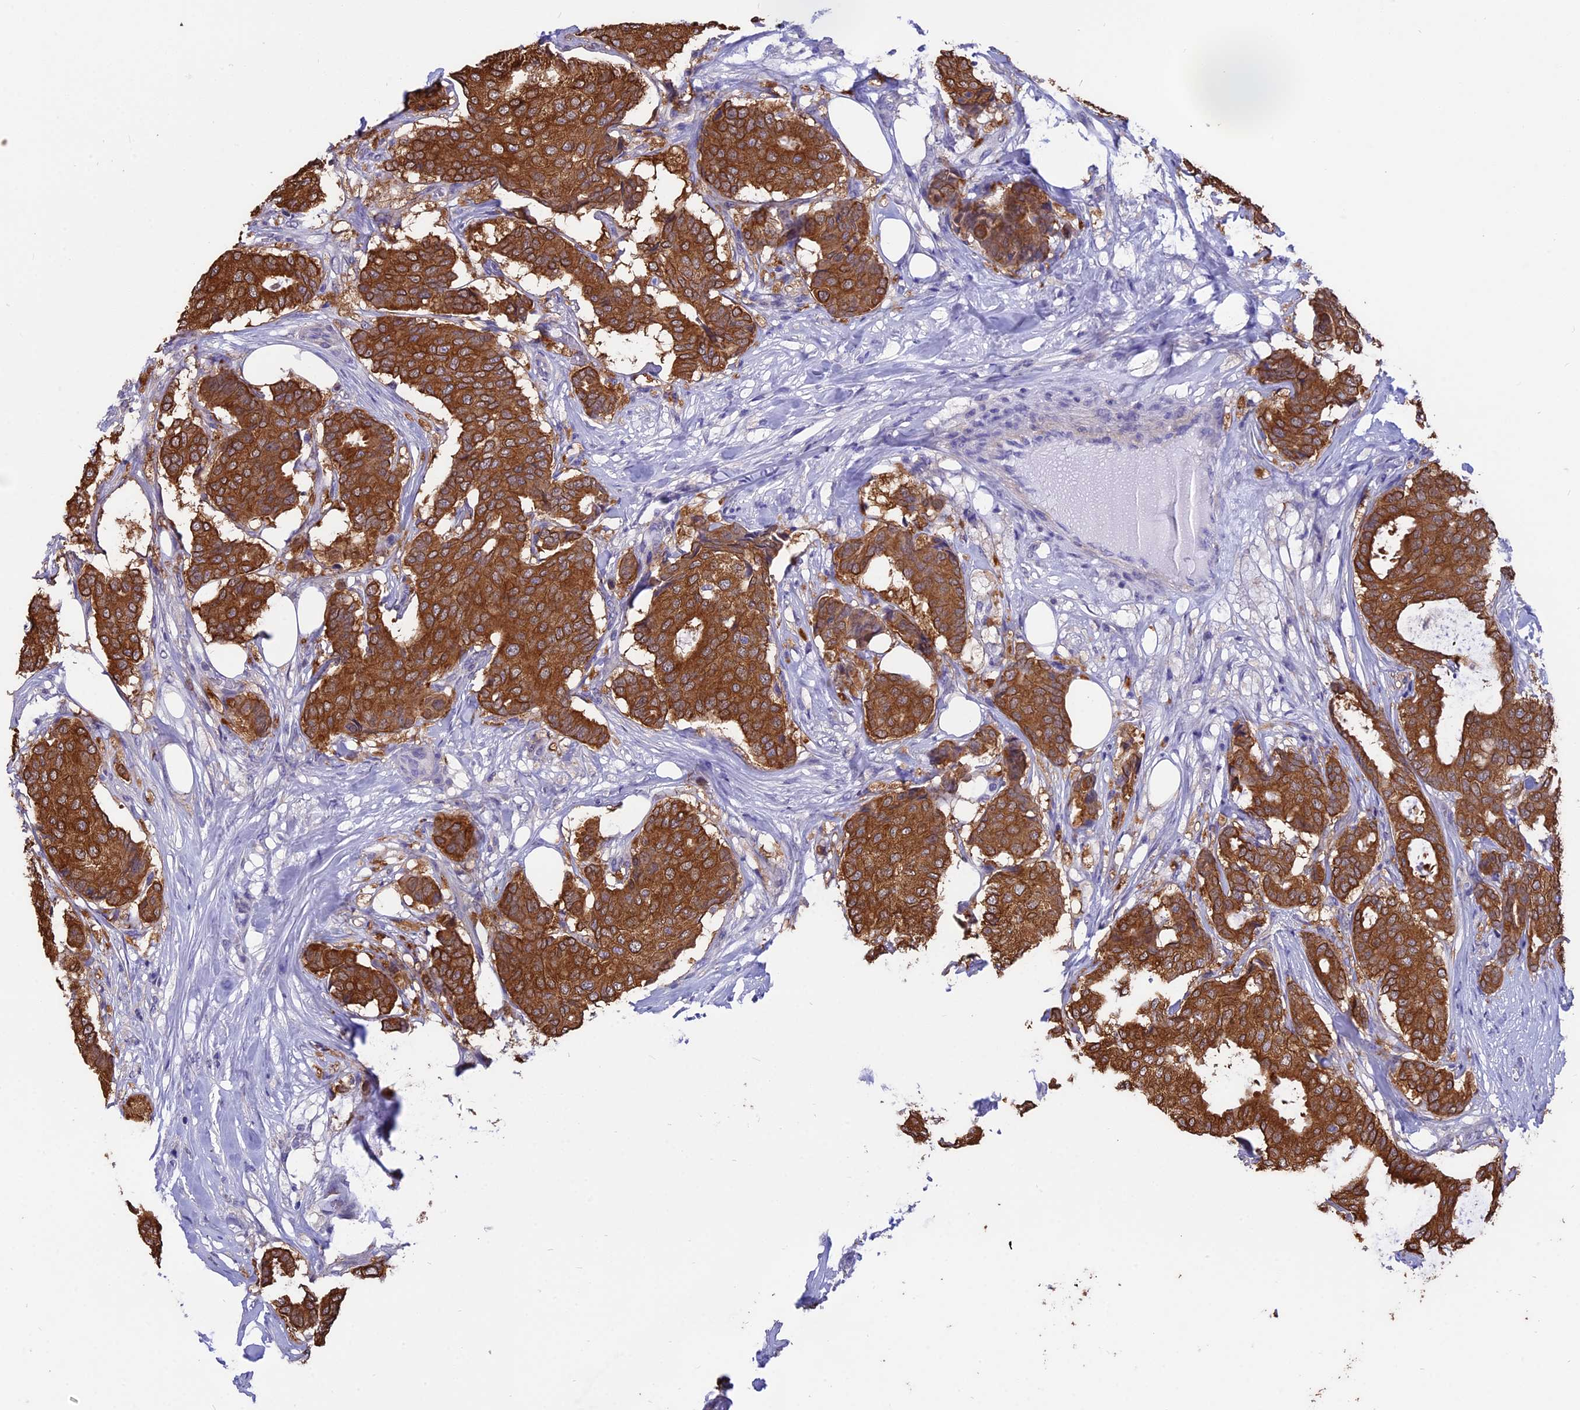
{"staining": {"intensity": "strong", "quantity": ">75%", "location": "cytoplasmic/membranous"}, "tissue": "breast cancer", "cell_type": "Tumor cells", "image_type": "cancer", "snomed": [{"axis": "morphology", "description": "Duct carcinoma"}, {"axis": "topography", "description": "Breast"}], "caption": "High-magnification brightfield microscopy of infiltrating ductal carcinoma (breast) stained with DAB (3,3'-diaminobenzidine) (brown) and counterstained with hematoxylin (blue). tumor cells exhibit strong cytoplasmic/membranous expression is seen in approximately>75% of cells.", "gene": "STUB1", "patient": {"sex": "female", "age": 75}}